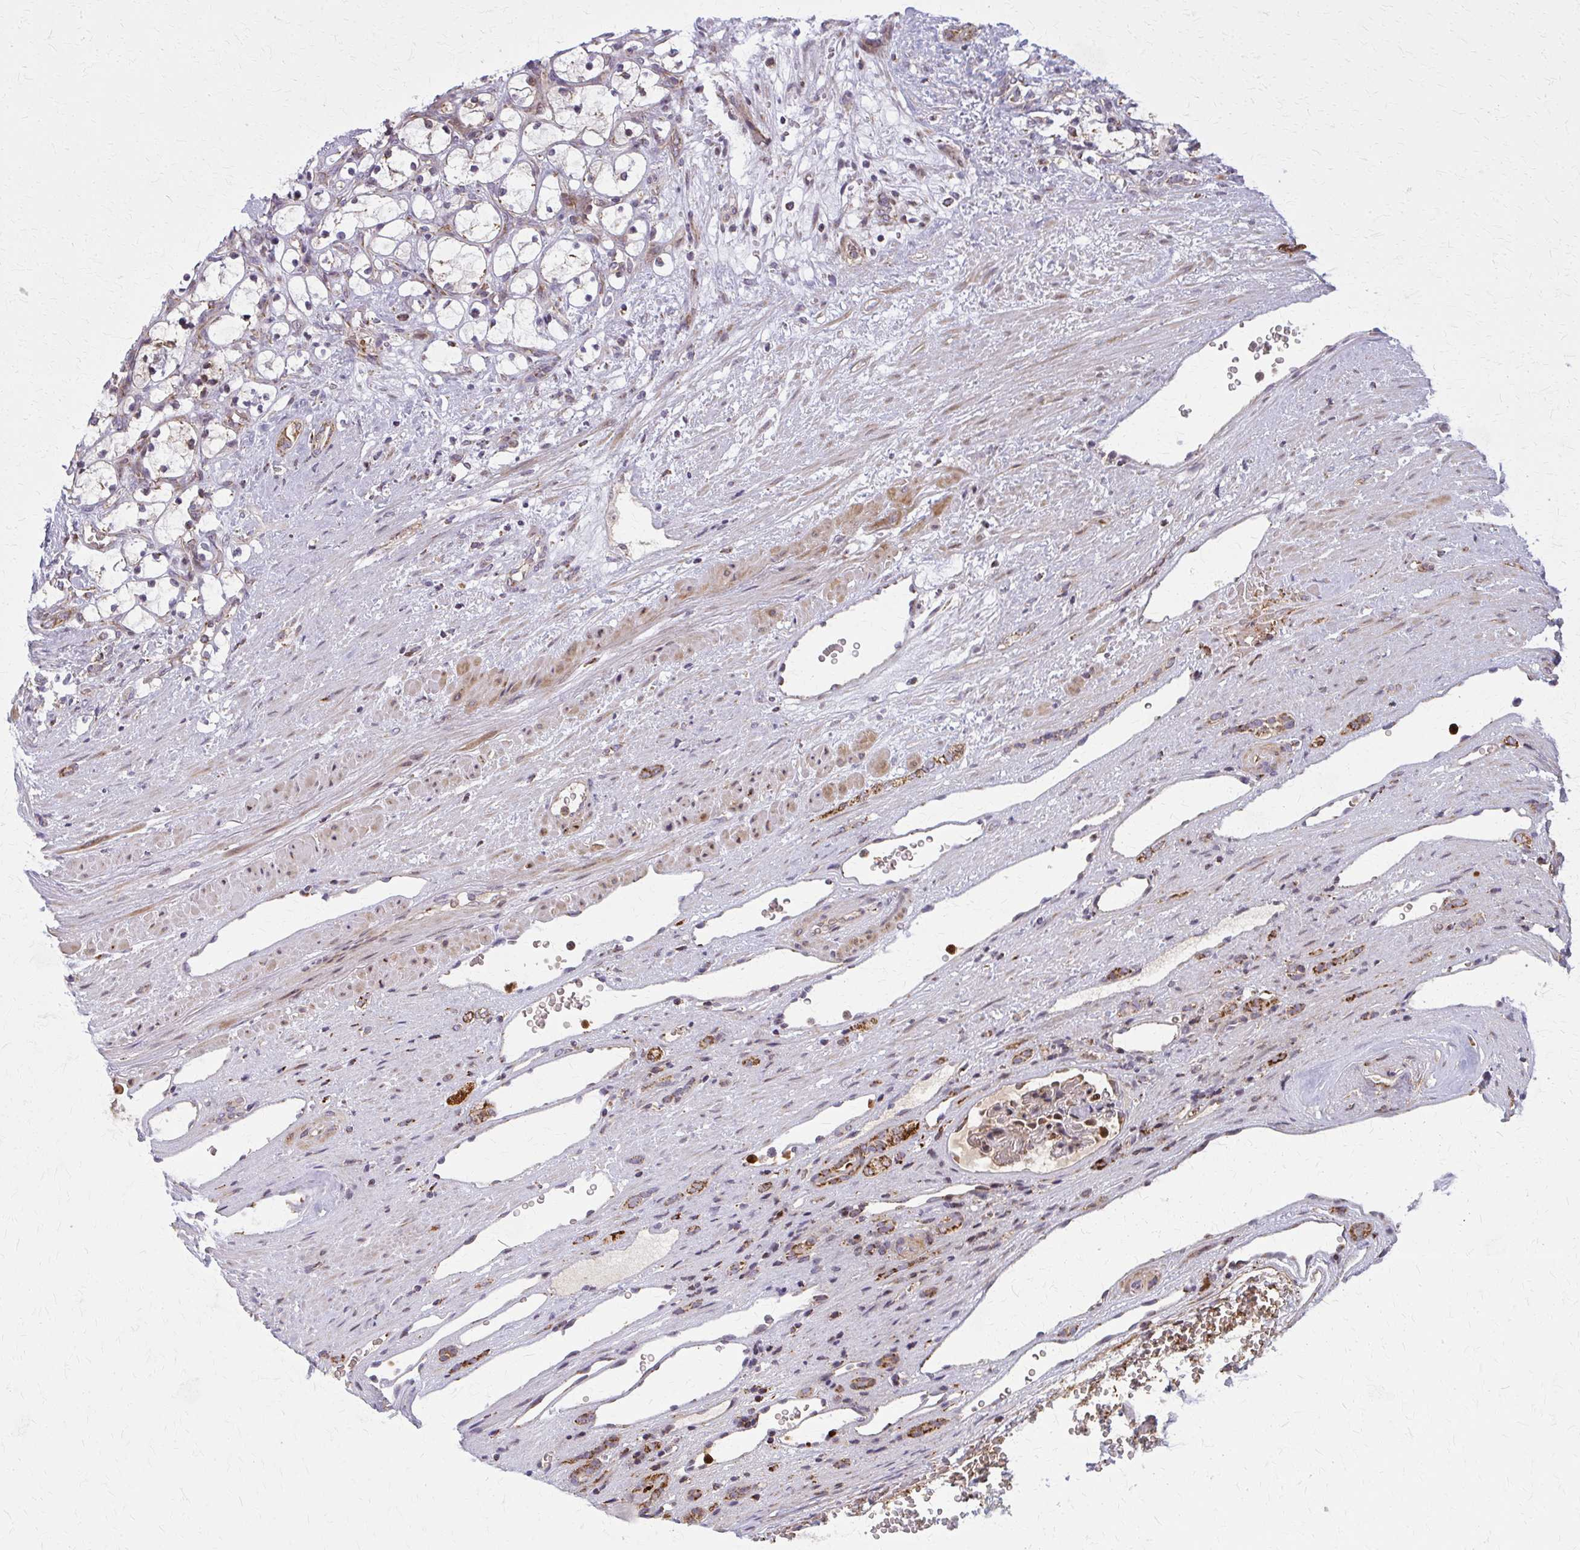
{"staining": {"intensity": "weak", "quantity": "<25%", "location": "cytoplasmic/membranous"}, "tissue": "renal cancer", "cell_type": "Tumor cells", "image_type": "cancer", "snomed": [{"axis": "morphology", "description": "Adenocarcinoma, NOS"}, {"axis": "topography", "description": "Kidney"}], "caption": "Adenocarcinoma (renal) was stained to show a protein in brown. There is no significant positivity in tumor cells.", "gene": "MCCC1", "patient": {"sex": "female", "age": 69}}